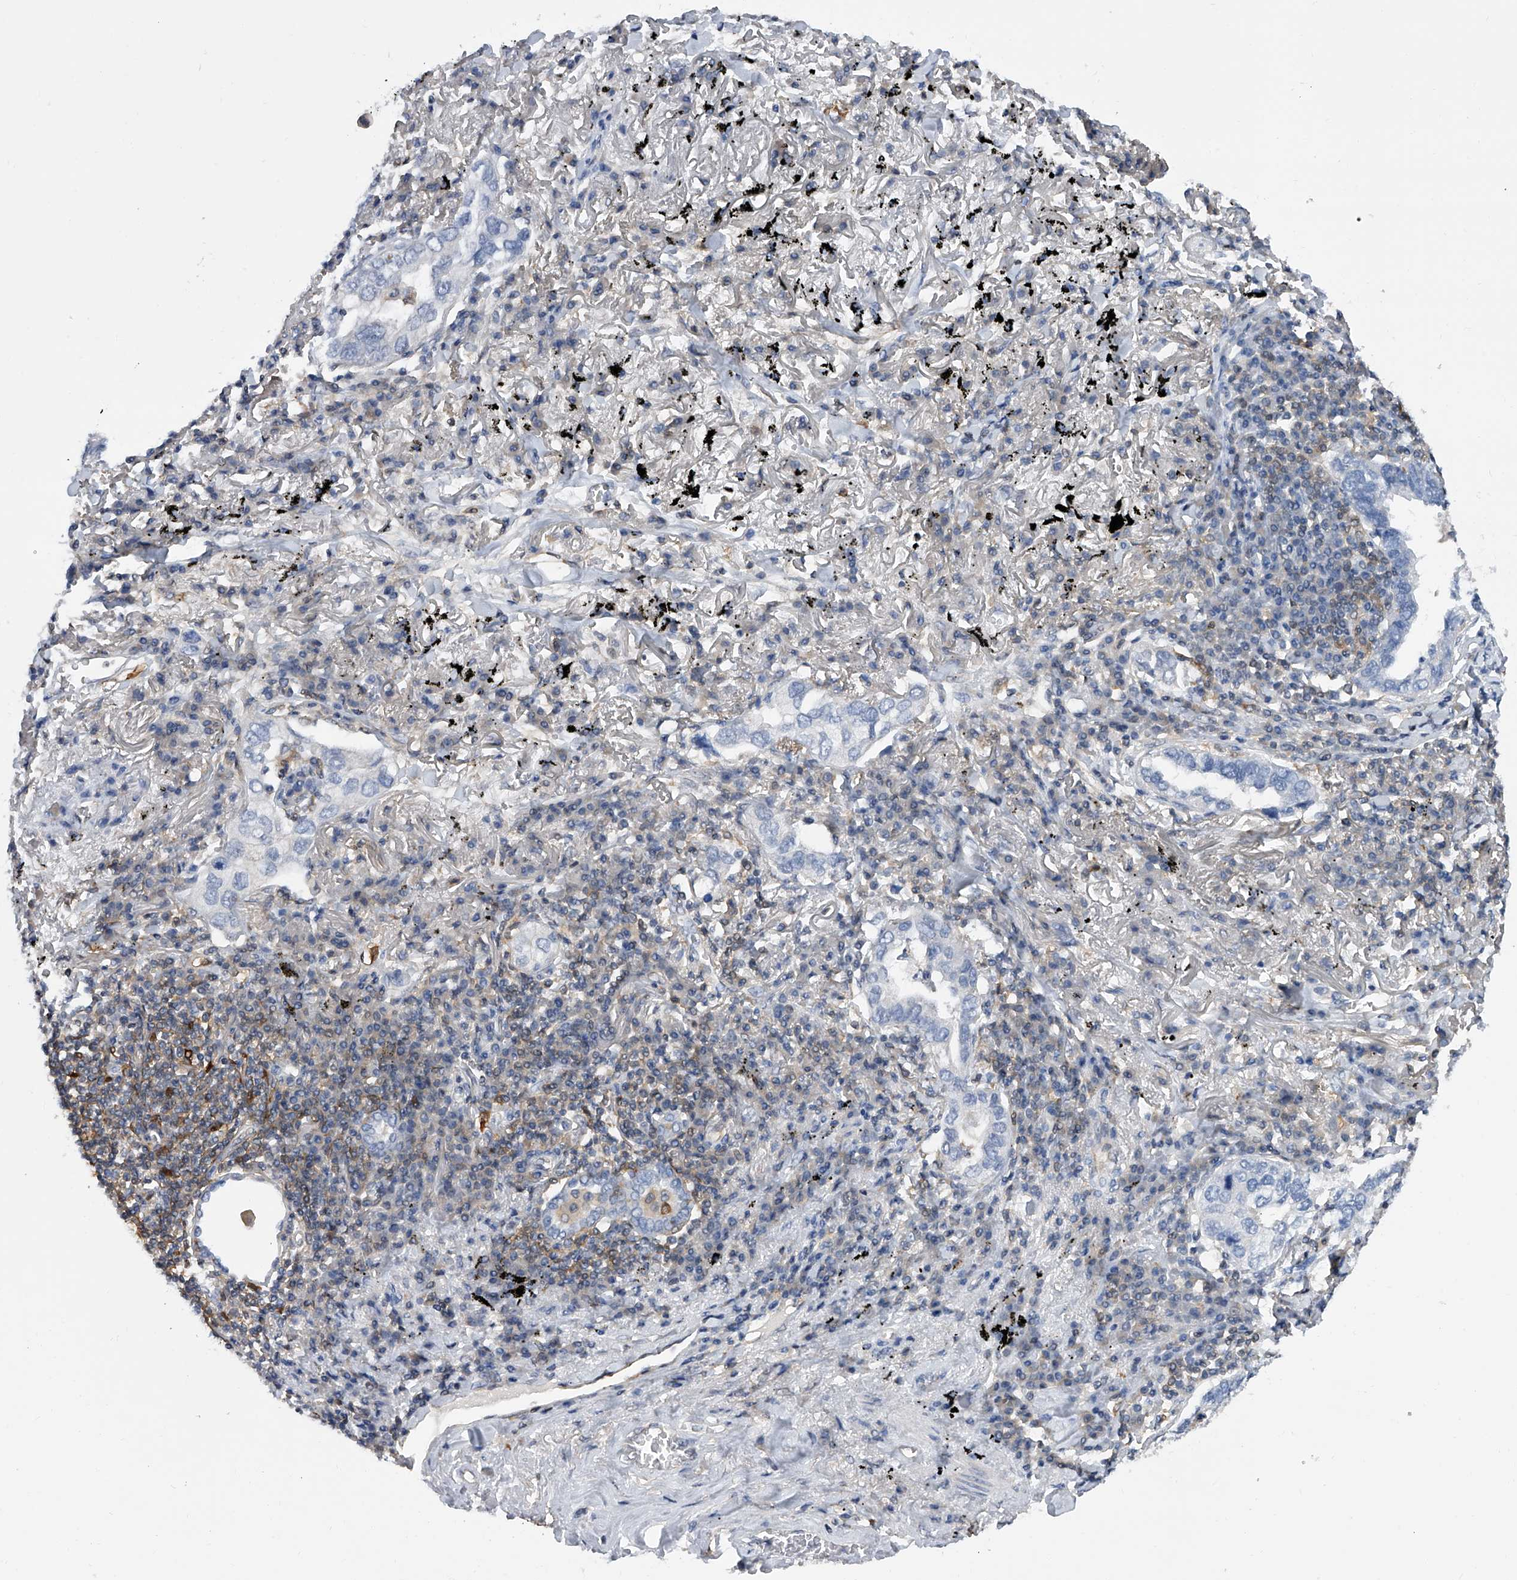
{"staining": {"intensity": "negative", "quantity": "none", "location": "none"}, "tissue": "lung cancer", "cell_type": "Tumor cells", "image_type": "cancer", "snomed": [{"axis": "morphology", "description": "Adenocarcinoma, NOS"}, {"axis": "topography", "description": "Lung"}], "caption": "The IHC micrograph has no significant staining in tumor cells of lung adenocarcinoma tissue. (Brightfield microscopy of DAB (3,3'-diaminobenzidine) immunohistochemistry at high magnification).", "gene": "SERPINB9", "patient": {"sex": "male", "age": 65}}